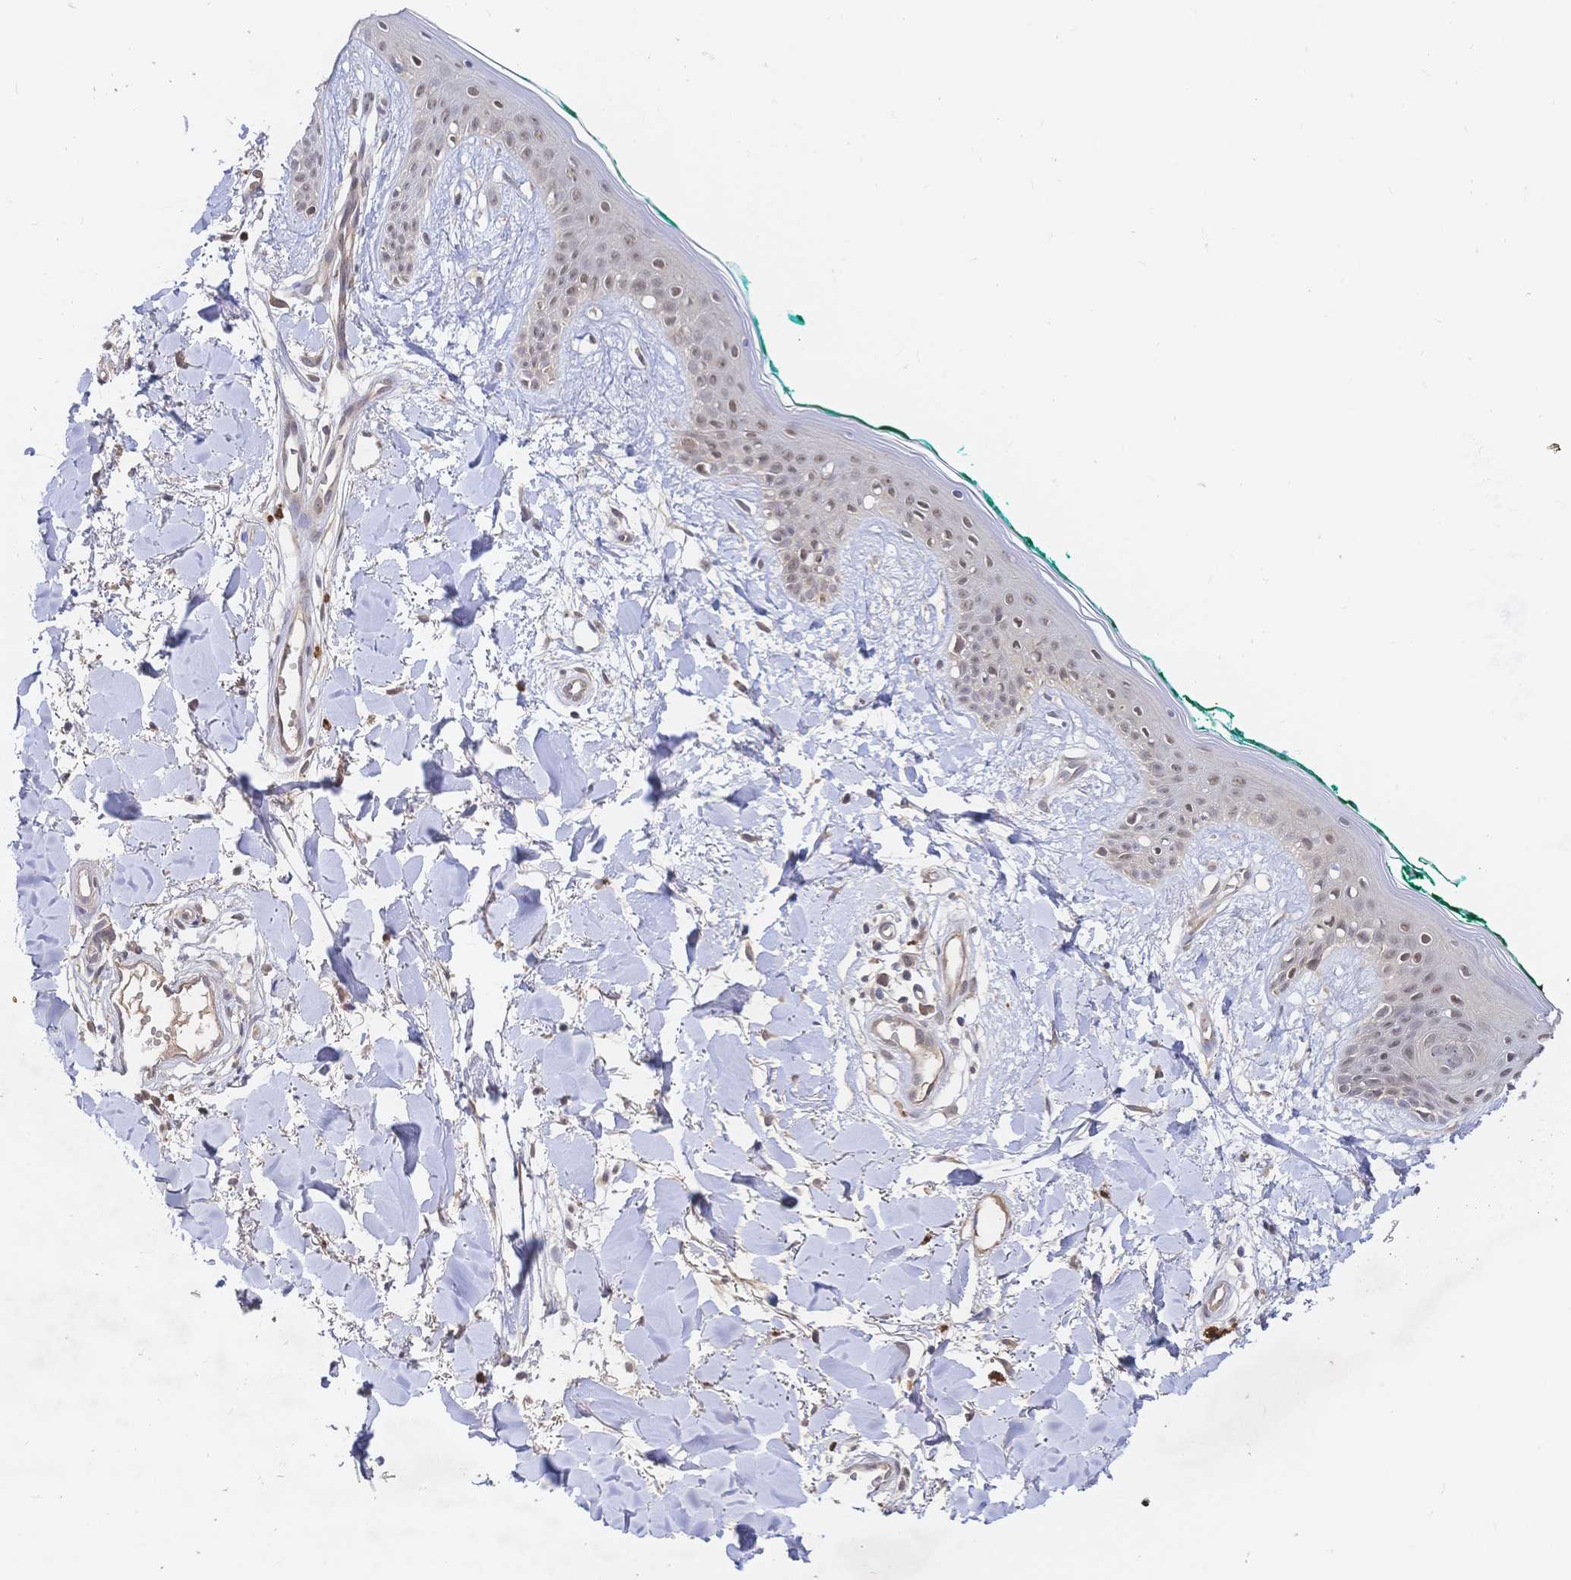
{"staining": {"intensity": "weak", "quantity": ">75%", "location": "nuclear"}, "tissue": "skin", "cell_type": "Fibroblasts", "image_type": "normal", "snomed": [{"axis": "morphology", "description": "Normal tissue, NOS"}, {"axis": "topography", "description": "Skin"}], "caption": "Protein staining shows weak nuclear staining in about >75% of fibroblasts in normal skin. Nuclei are stained in blue.", "gene": "LMO4", "patient": {"sex": "female", "age": 34}}